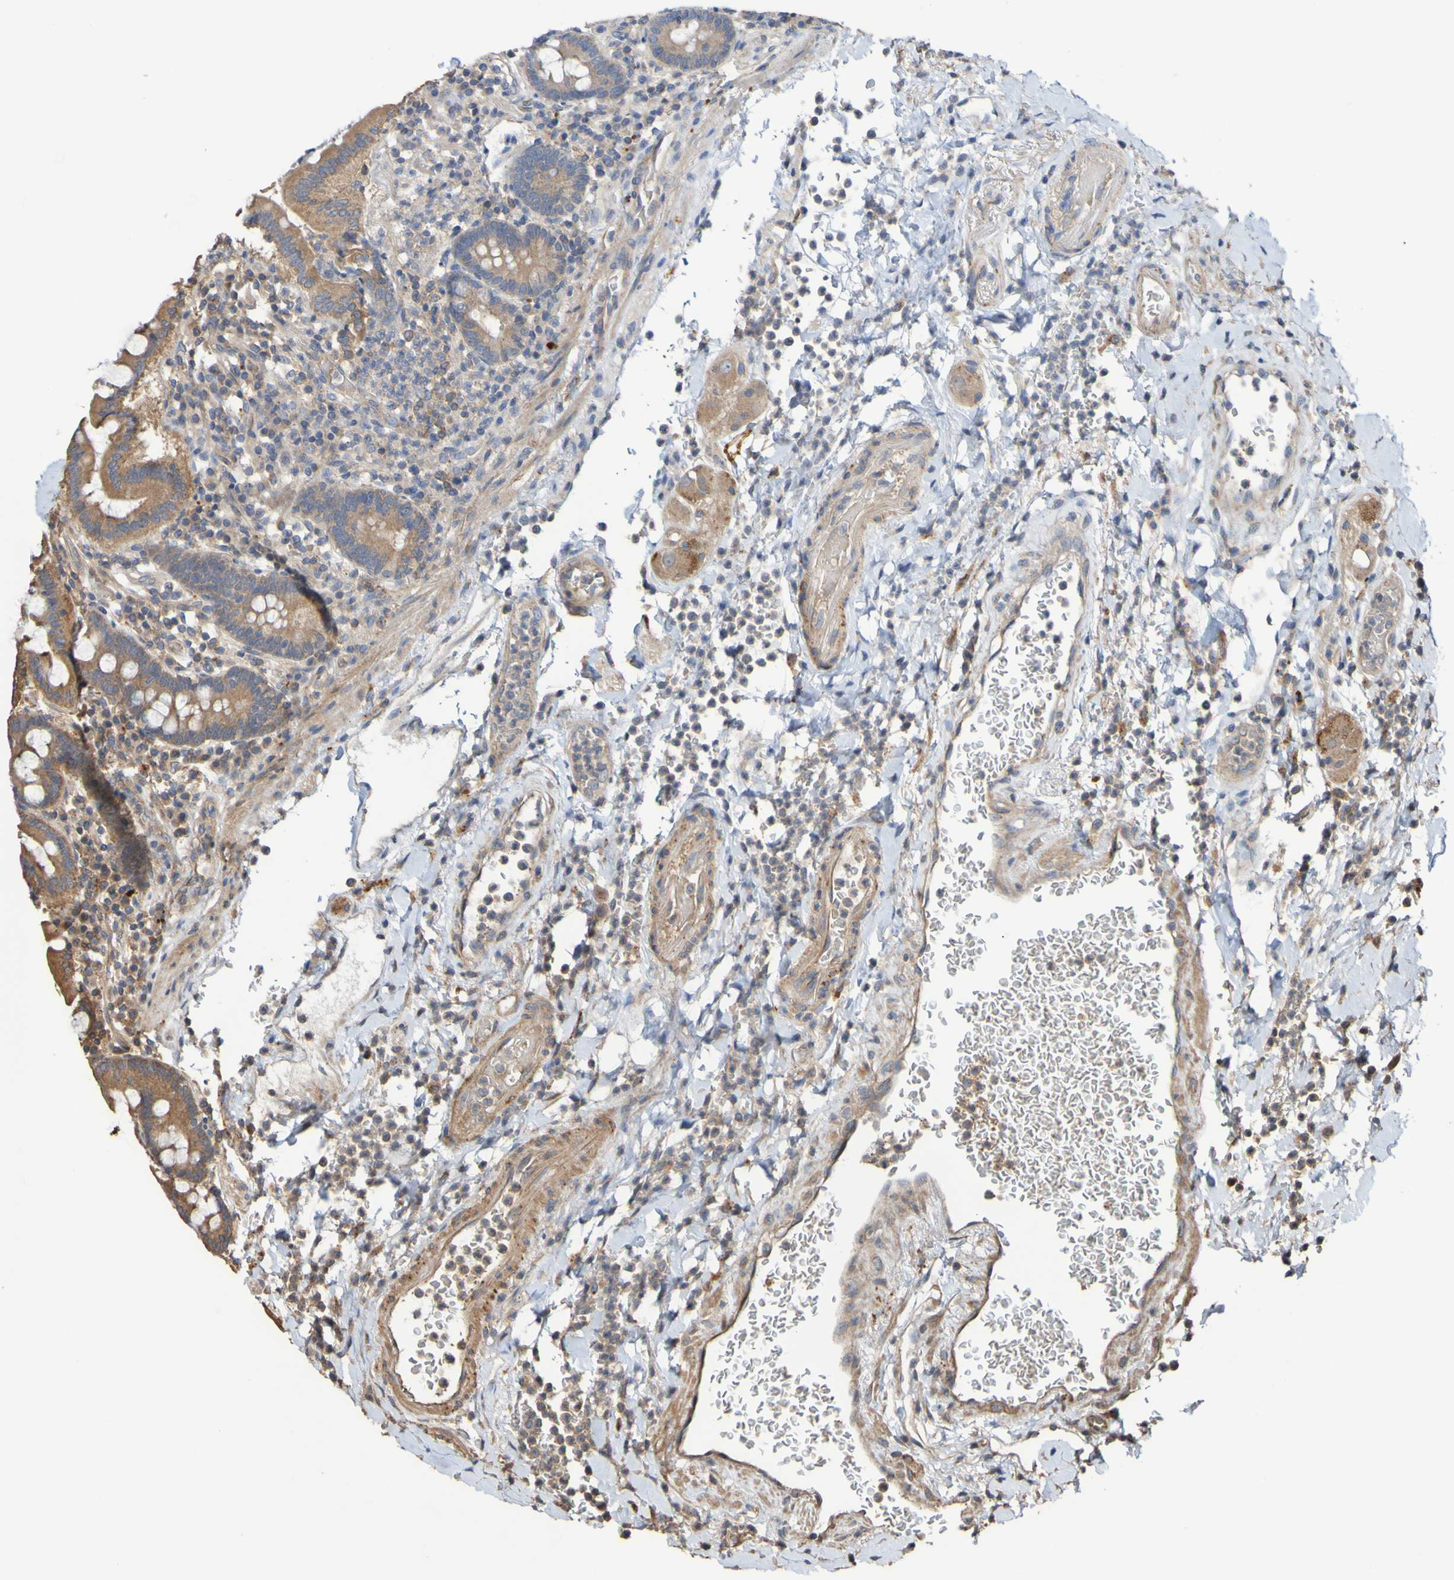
{"staining": {"intensity": "moderate", "quantity": ">75%", "location": "cytoplasmic/membranous"}, "tissue": "stomach", "cell_type": "Glandular cells", "image_type": "normal", "snomed": [{"axis": "morphology", "description": "Normal tissue, NOS"}, {"axis": "topography", "description": "Stomach, upper"}], "caption": "This is a histology image of IHC staining of unremarkable stomach, which shows moderate positivity in the cytoplasmic/membranous of glandular cells.", "gene": "UCN", "patient": {"sex": "male", "age": 68}}